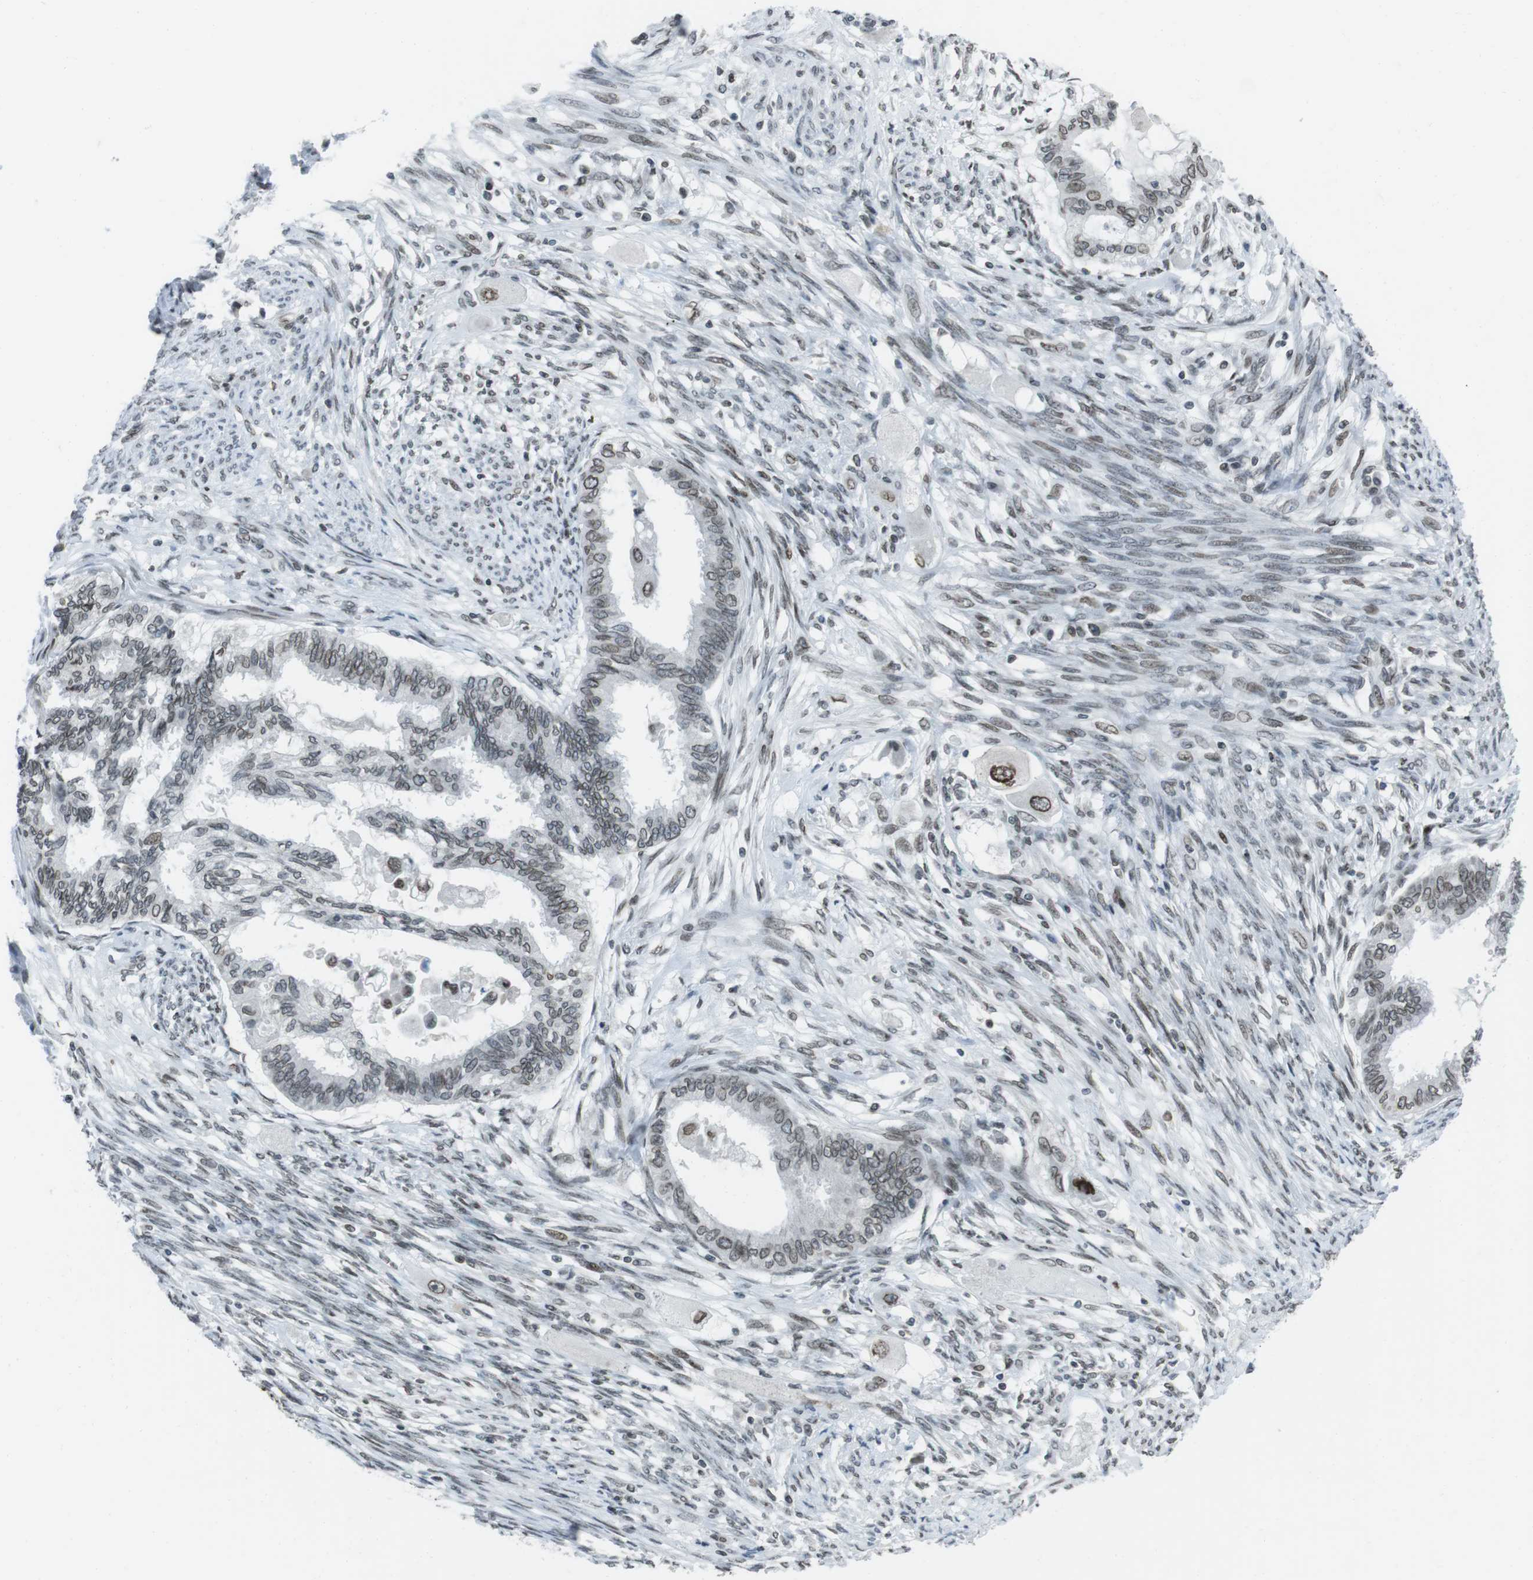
{"staining": {"intensity": "moderate", "quantity": "25%-75%", "location": "cytoplasmic/membranous,nuclear"}, "tissue": "cervical cancer", "cell_type": "Tumor cells", "image_type": "cancer", "snomed": [{"axis": "morphology", "description": "Normal tissue, NOS"}, {"axis": "morphology", "description": "Adenocarcinoma, NOS"}, {"axis": "topography", "description": "Cervix"}, {"axis": "topography", "description": "Endometrium"}], "caption": "Moderate cytoplasmic/membranous and nuclear positivity is identified in approximately 25%-75% of tumor cells in cervical cancer. The staining was performed using DAB, with brown indicating positive protein expression. Nuclei are stained blue with hematoxylin.", "gene": "MAD1L1", "patient": {"sex": "female", "age": 86}}